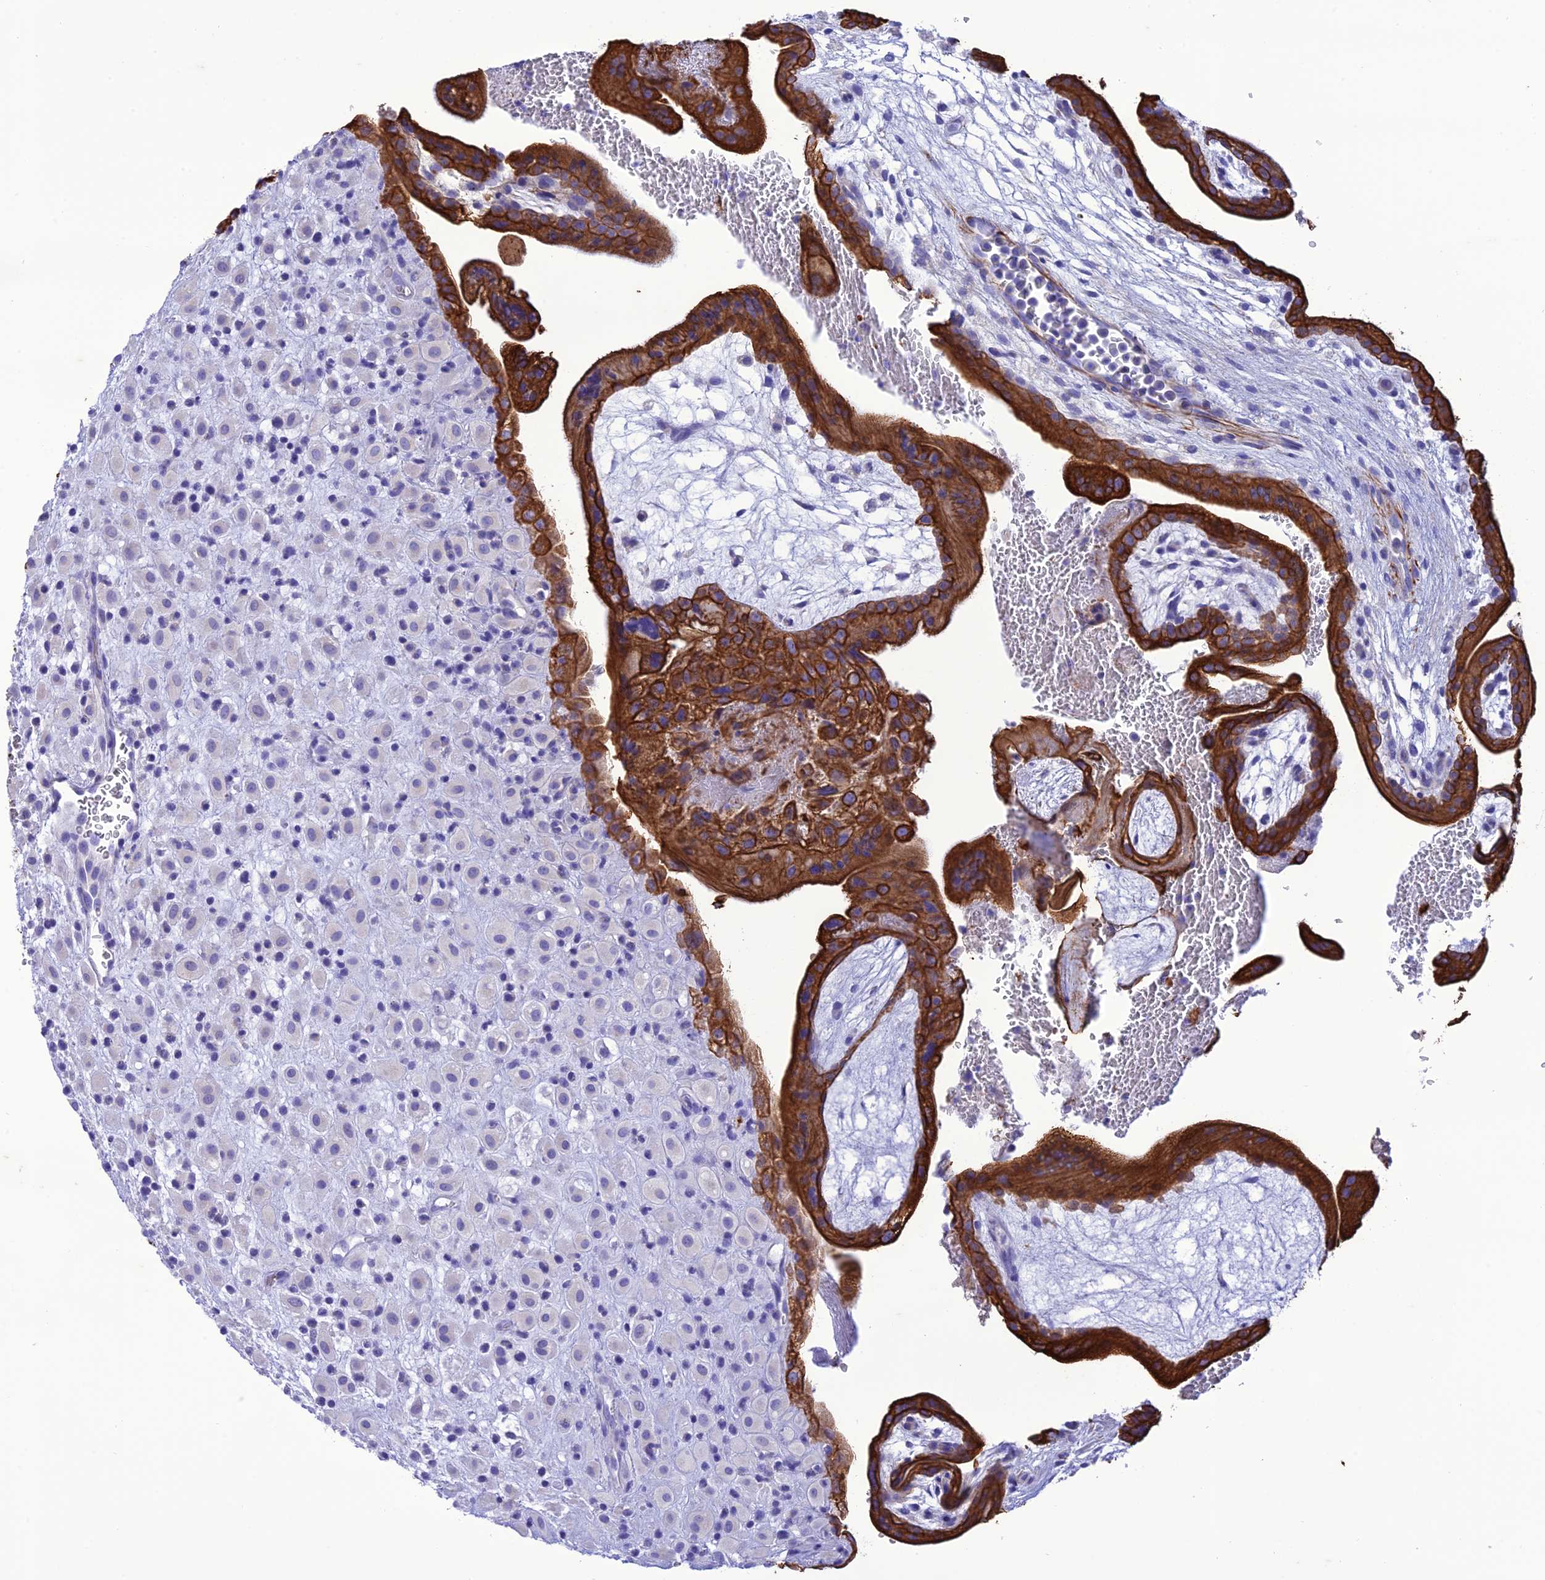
{"staining": {"intensity": "strong", "quantity": "25%-75%", "location": "cytoplasmic/membranous"}, "tissue": "placenta", "cell_type": "Decidual cells", "image_type": "normal", "snomed": [{"axis": "morphology", "description": "Normal tissue, NOS"}, {"axis": "topography", "description": "Placenta"}], "caption": "Decidual cells exhibit high levels of strong cytoplasmic/membranous staining in about 25%-75% of cells in normal placenta.", "gene": "VPS52", "patient": {"sex": "female", "age": 35}}